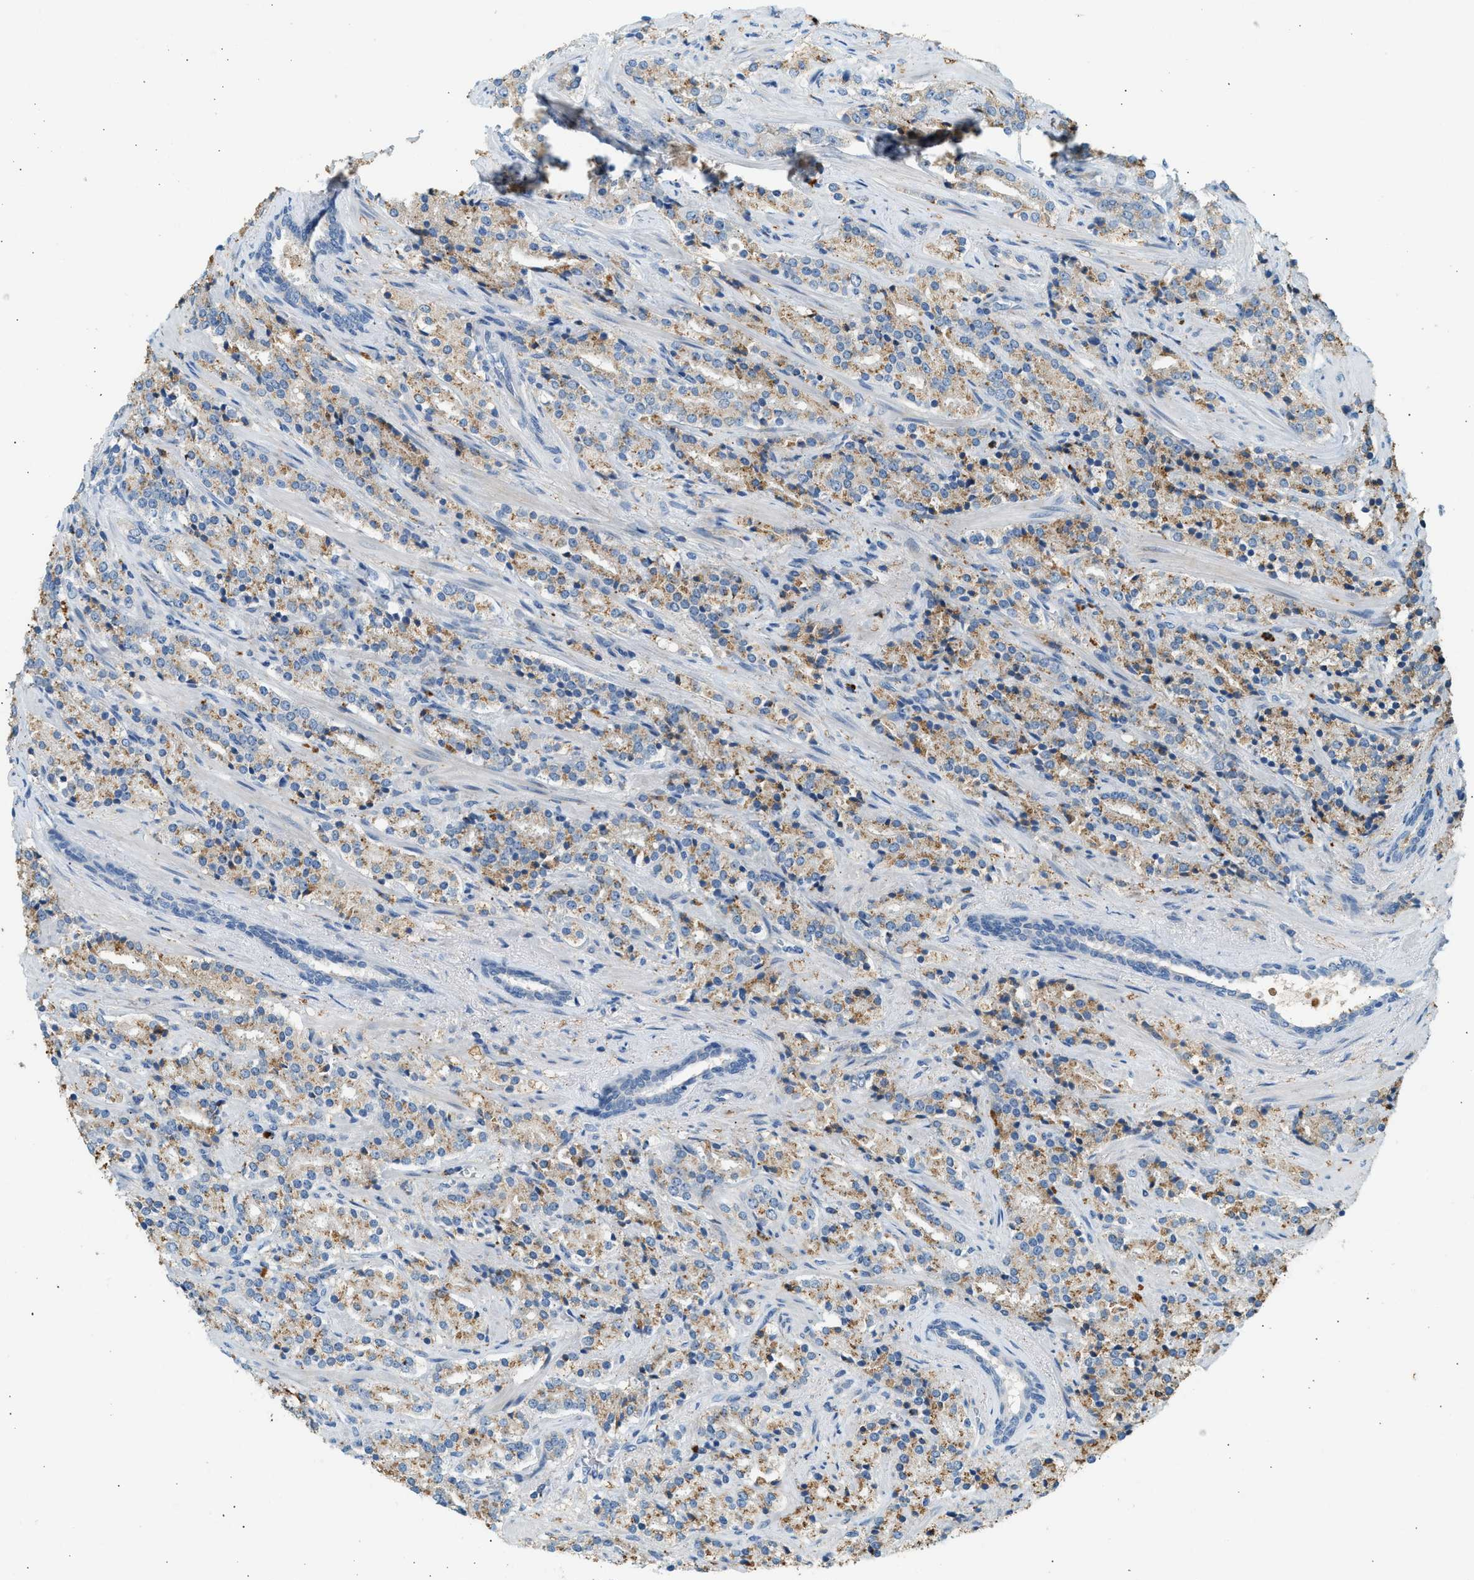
{"staining": {"intensity": "moderate", "quantity": ">75%", "location": "cytoplasmic/membranous"}, "tissue": "prostate cancer", "cell_type": "Tumor cells", "image_type": "cancer", "snomed": [{"axis": "morphology", "description": "Adenocarcinoma, High grade"}, {"axis": "topography", "description": "Prostate"}], "caption": "Immunohistochemical staining of human prostate cancer (high-grade adenocarcinoma) displays medium levels of moderate cytoplasmic/membranous positivity in approximately >75% of tumor cells. (Brightfield microscopy of DAB IHC at high magnification).", "gene": "CTSB", "patient": {"sex": "male", "age": 71}}